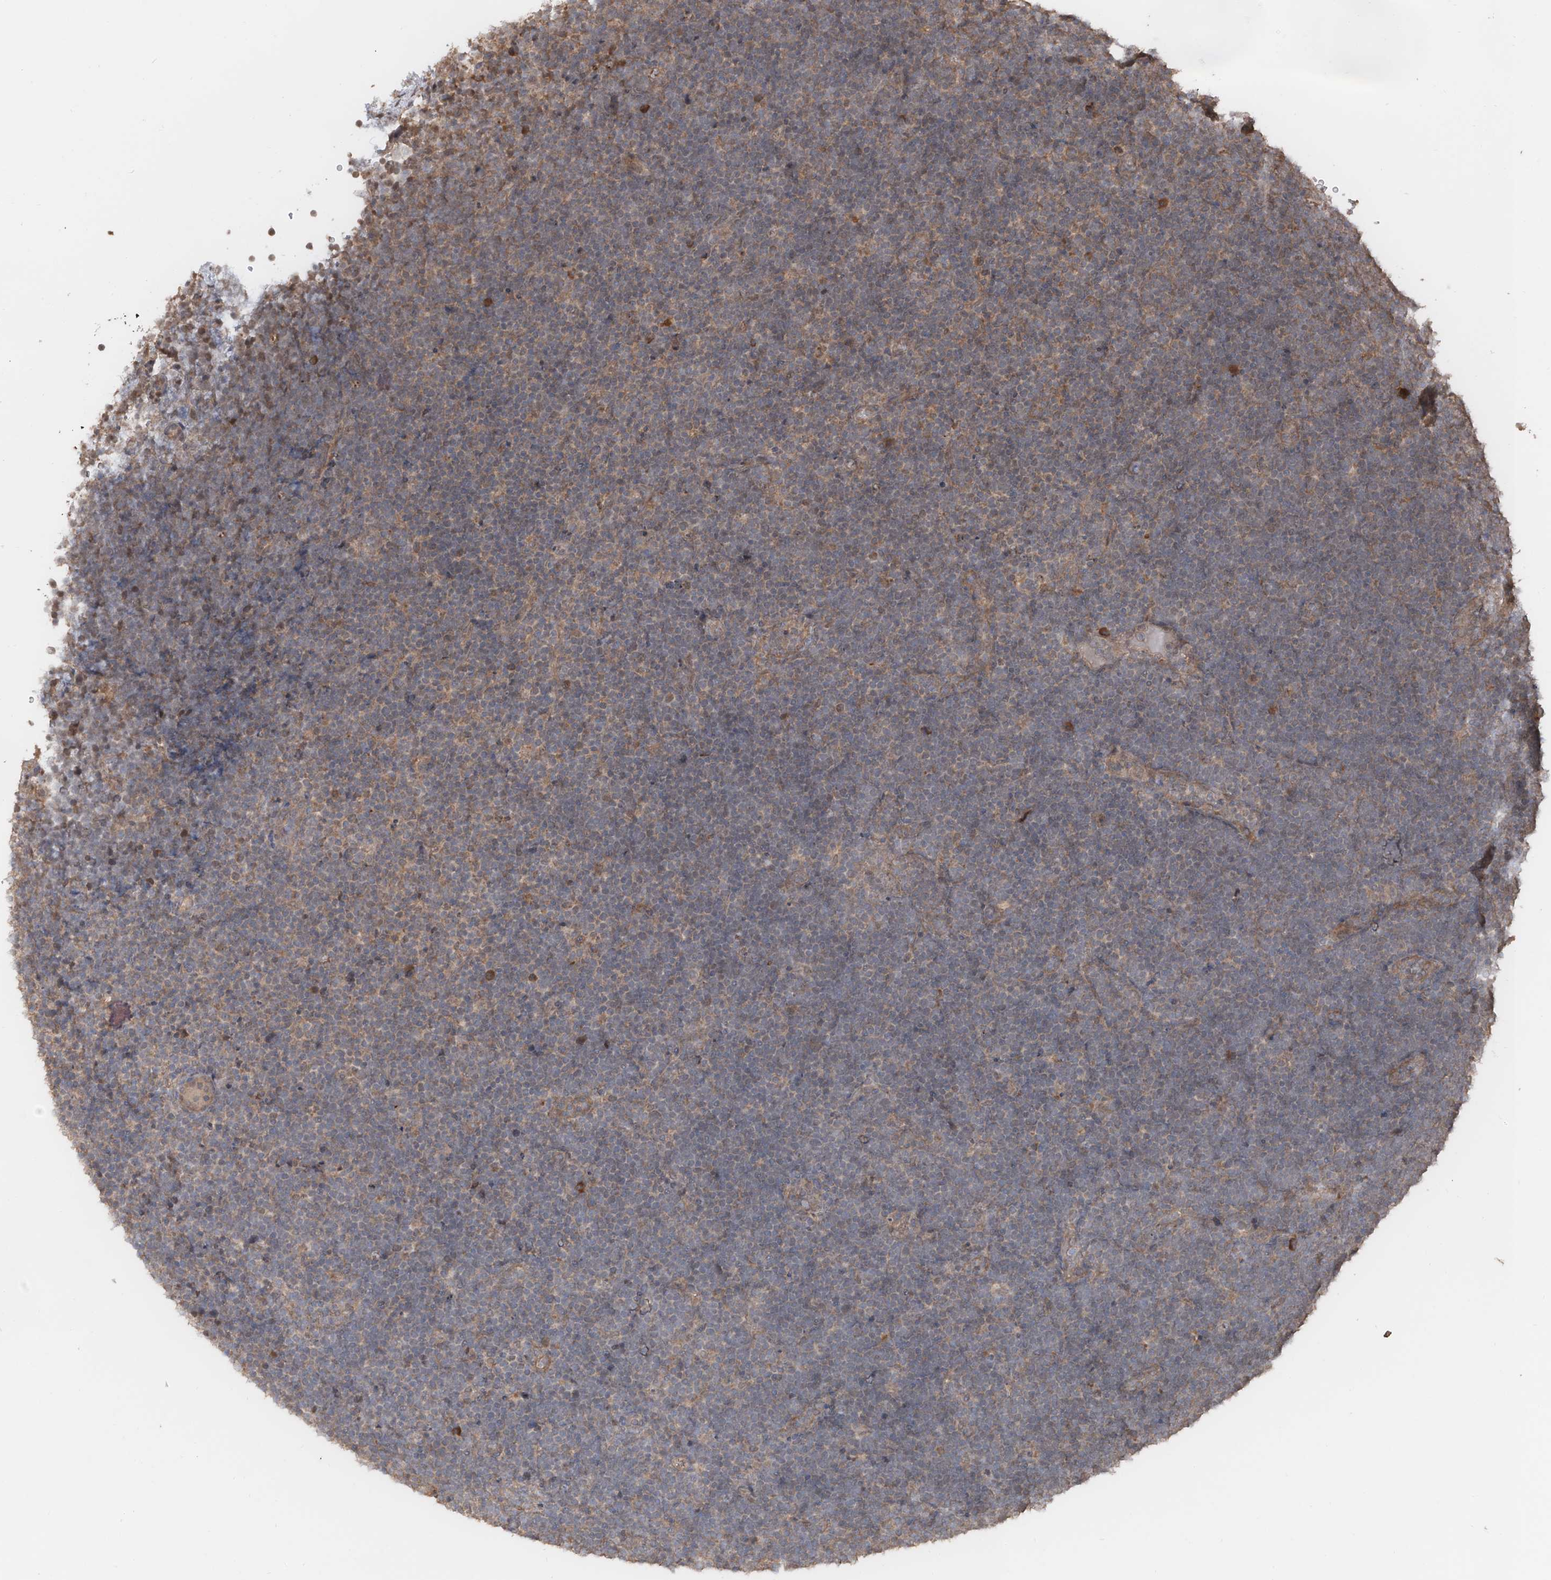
{"staining": {"intensity": "weak", "quantity": "25%-75%", "location": "cytoplasmic/membranous"}, "tissue": "lymphoma", "cell_type": "Tumor cells", "image_type": "cancer", "snomed": [{"axis": "morphology", "description": "Malignant lymphoma, non-Hodgkin's type, High grade"}, {"axis": "topography", "description": "Lymph node"}], "caption": "This histopathology image displays lymphoma stained with immunohistochemistry to label a protein in brown. The cytoplasmic/membranous of tumor cells show weak positivity for the protein. Nuclei are counter-stained blue.", "gene": "FAM135A", "patient": {"sex": "male", "age": 13}}